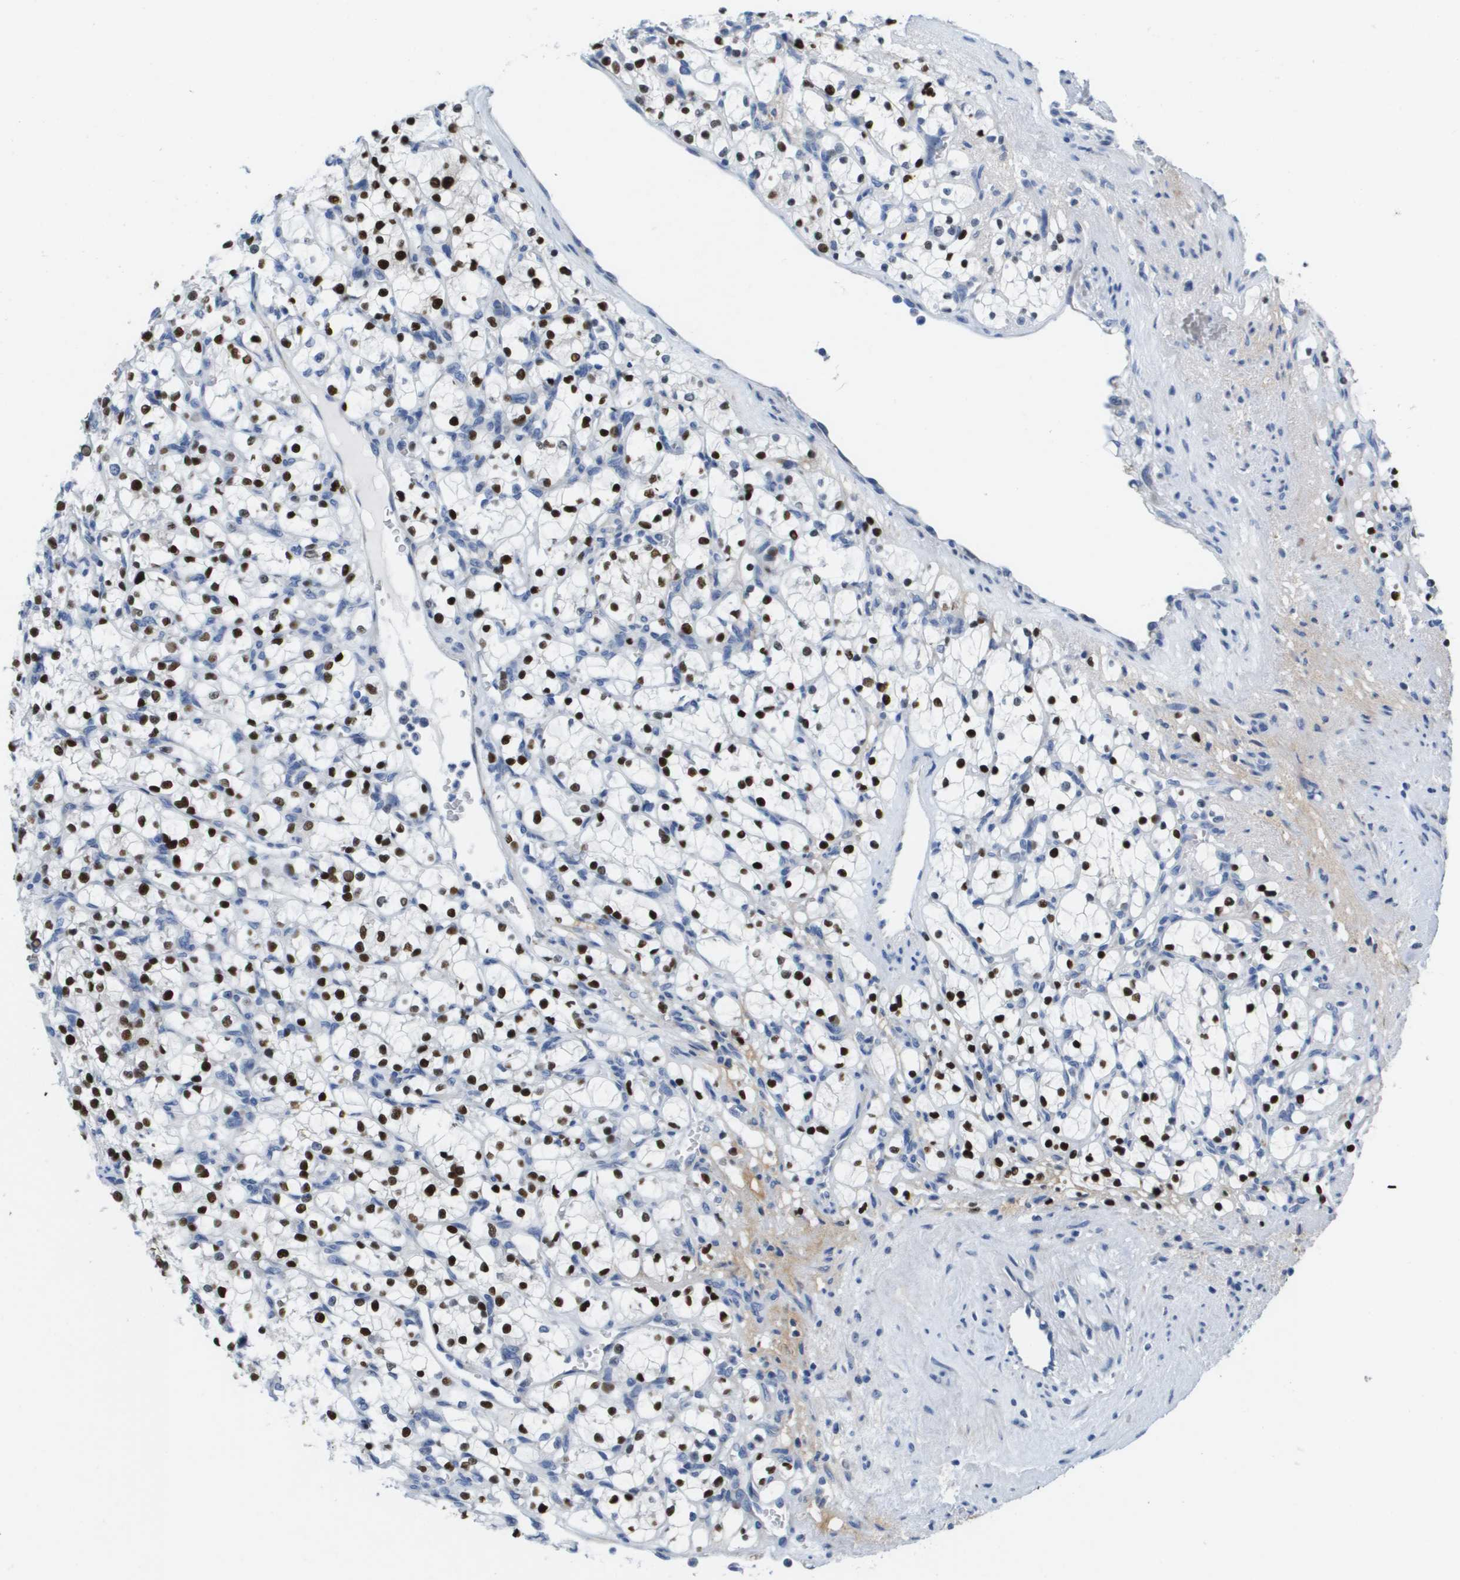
{"staining": {"intensity": "strong", "quantity": ">75%", "location": "nuclear"}, "tissue": "renal cancer", "cell_type": "Tumor cells", "image_type": "cancer", "snomed": [{"axis": "morphology", "description": "Adenocarcinoma, NOS"}, {"axis": "topography", "description": "Kidney"}], "caption": "Protein analysis of renal adenocarcinoma tissue demonstrates strong nuclear expression in about >75% of tumor cells.", "gene": "PTDSS1", "patient": {"sex": "female", "age": 69}}